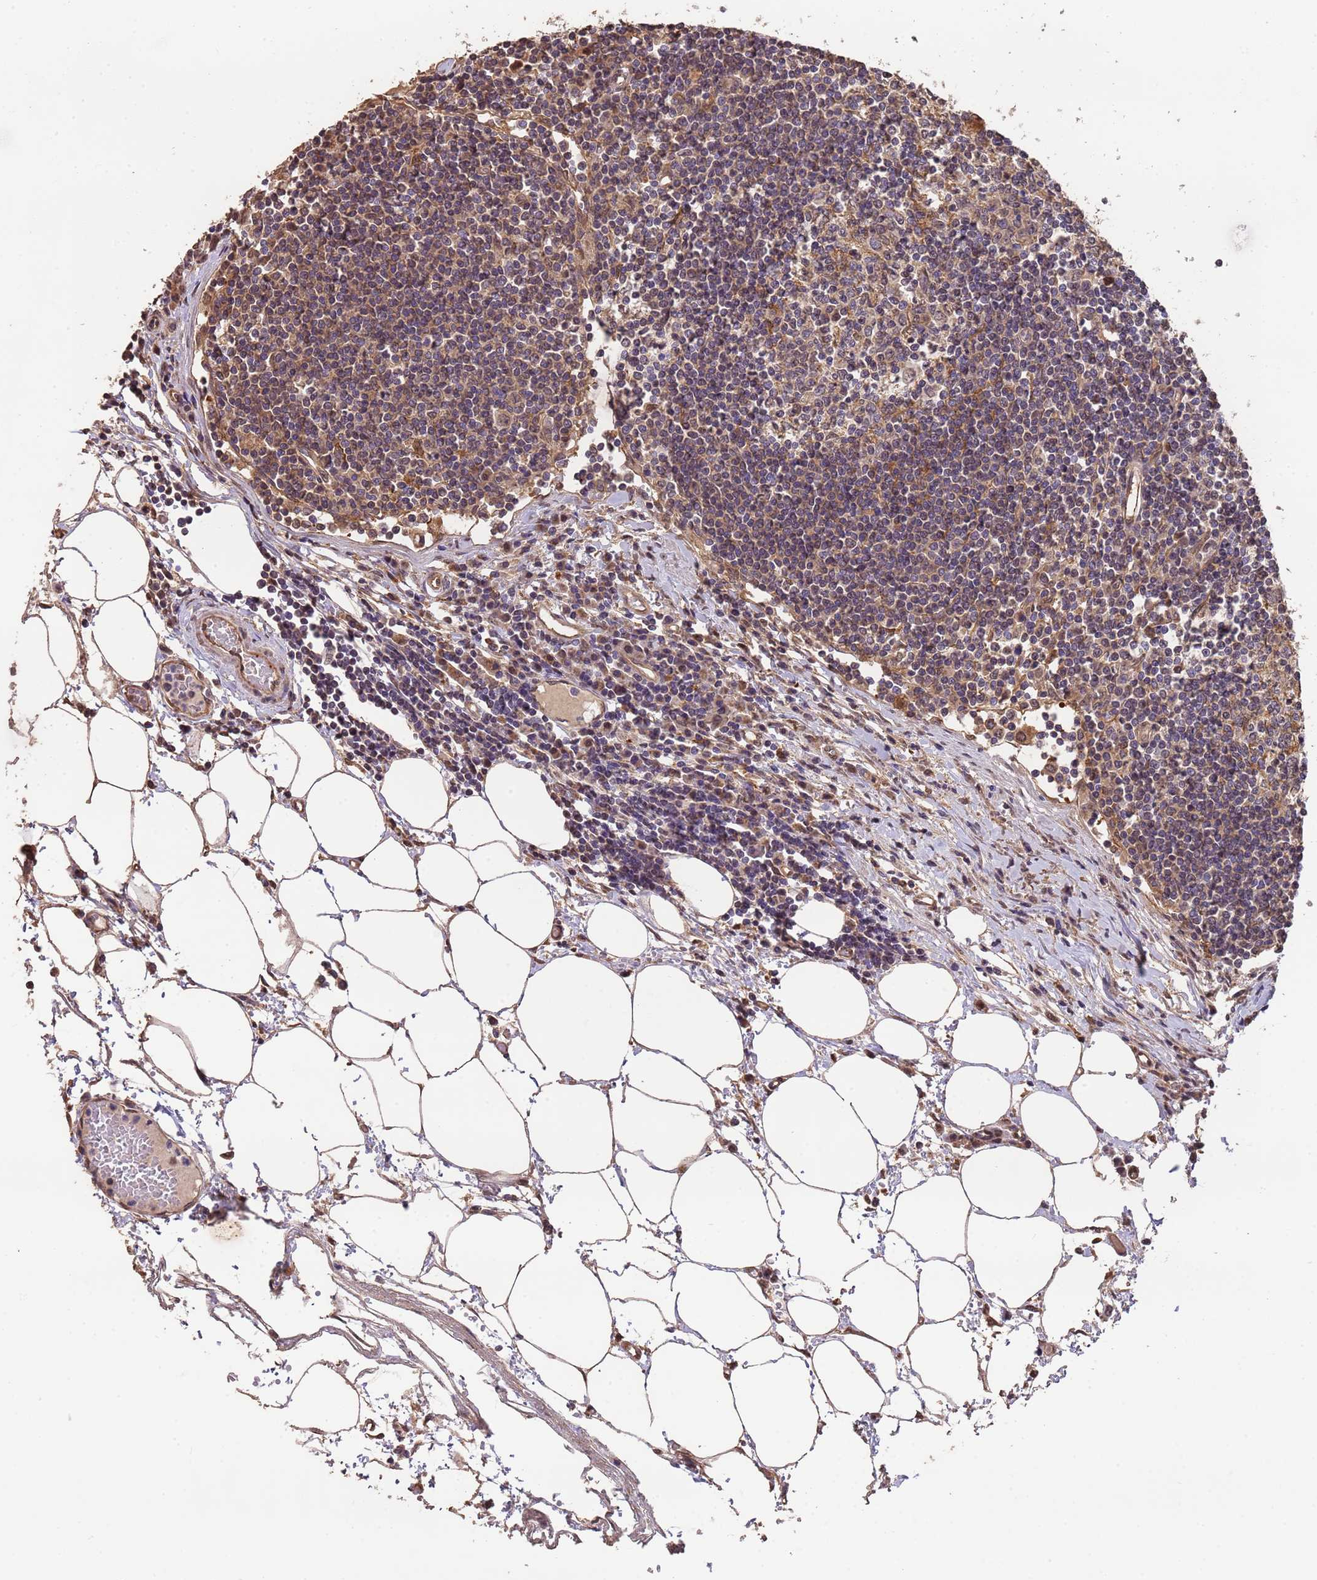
{"staining": {"intensity": "weak", "quantity": ">75%", "location": "cytoplasmic/membranous"}, "tissue": "lymph node", "cell_type": "Germinal center cells", "image_type": "normal", "snomed": [{"axis": "morphology", "description": "Adenocarcinoma, NOS"}, {"axis": "topography", "description": "Lymph node"}], "caption": "Immunohistochemistry (IHC) staining of benign lymph node, which demonstrates low levels of weak cytoplasmic/membranous expression in approximately >75% of germinal center cells indicating weak cytoplasmic/membranous protein expression. The staining was performed using DAB (brown) for protein detection and nuclei were counterstained in hematoxylin (blue).", "gene": "NPHP1", "patient": {"sex": "female", "age": 62}}